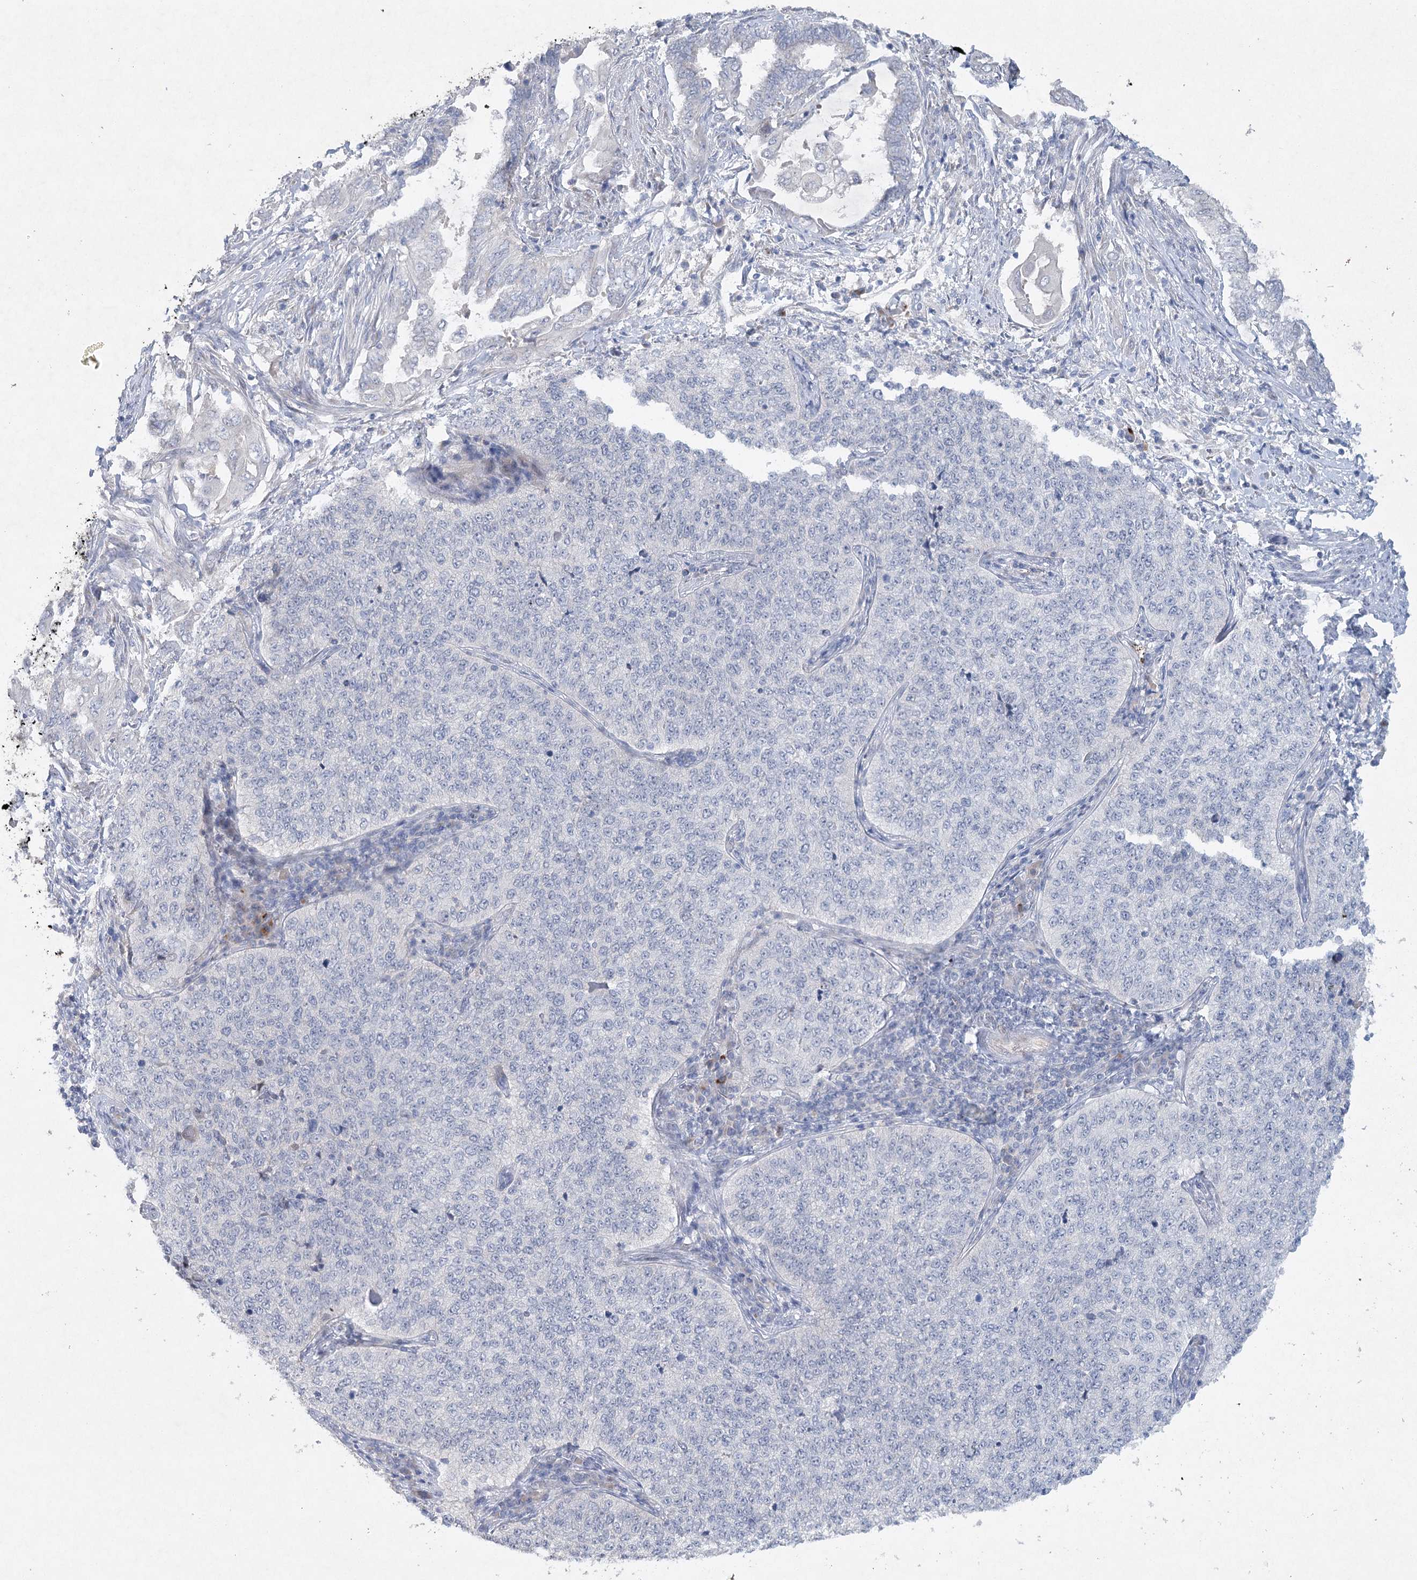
{"staining": {"intensity": "negative", "quantity": "none", "location": "none"}, "tissue": "cervical cancer", "cell_type": "Tumor cells", "image_type": "cancer", "snomed": [{"axis": "morphology", "description": "Squamous cell carcinoma, NOS"}, {"axis": "topography", "description": "Cervix"}], "caption": "This is an immunohistochemistry (IHC) image of human squamous cell carcinoma (cervical). There is no positivity in tumor cells.", "gene": "RFX6", "patient": {"sex": "female", "age": 35}}